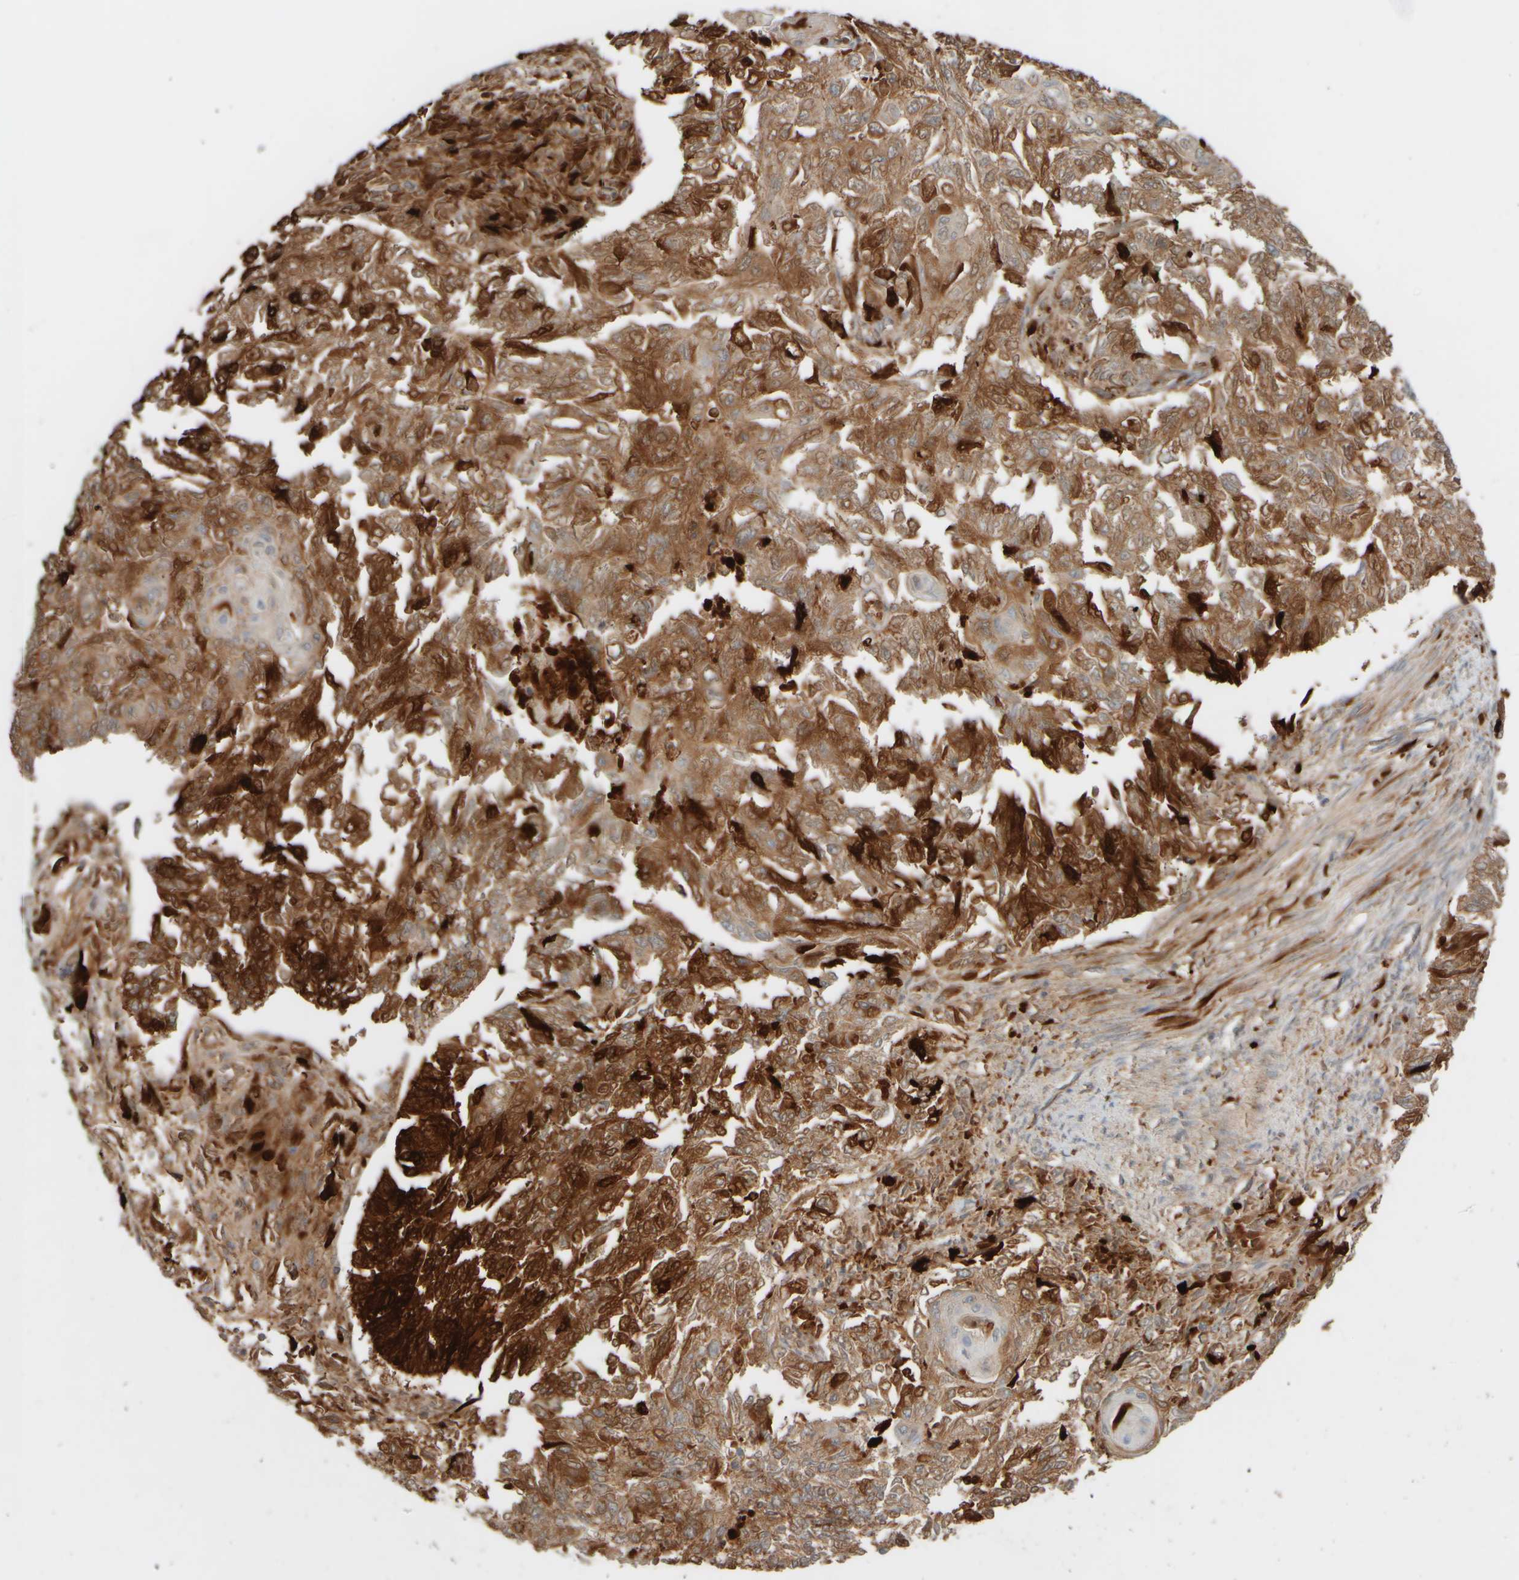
{"staining": {"intensity": "strong", "quantity": "25%-75%", "location": "cytoplasmic/membranous,nuclear"}, "tissue": "endometrial cancer", "cell_type": "Tumor cells", "image_type": "cancer", "snomed": [{"axis": "morphology", "description": "Adenocarcinoma, NOS"}, {"axis": "topography", "description": "Endometrium"}], "caption": "About 25%-75% of tumor cells in endometrial cancer demonstrate strong cytoplasmic/membranous and nuclear protein positivity as visualized by brown immunohistochemical staining.", "gene": "EIF2B3", "patient": {"sex": "female", "age": 32}}